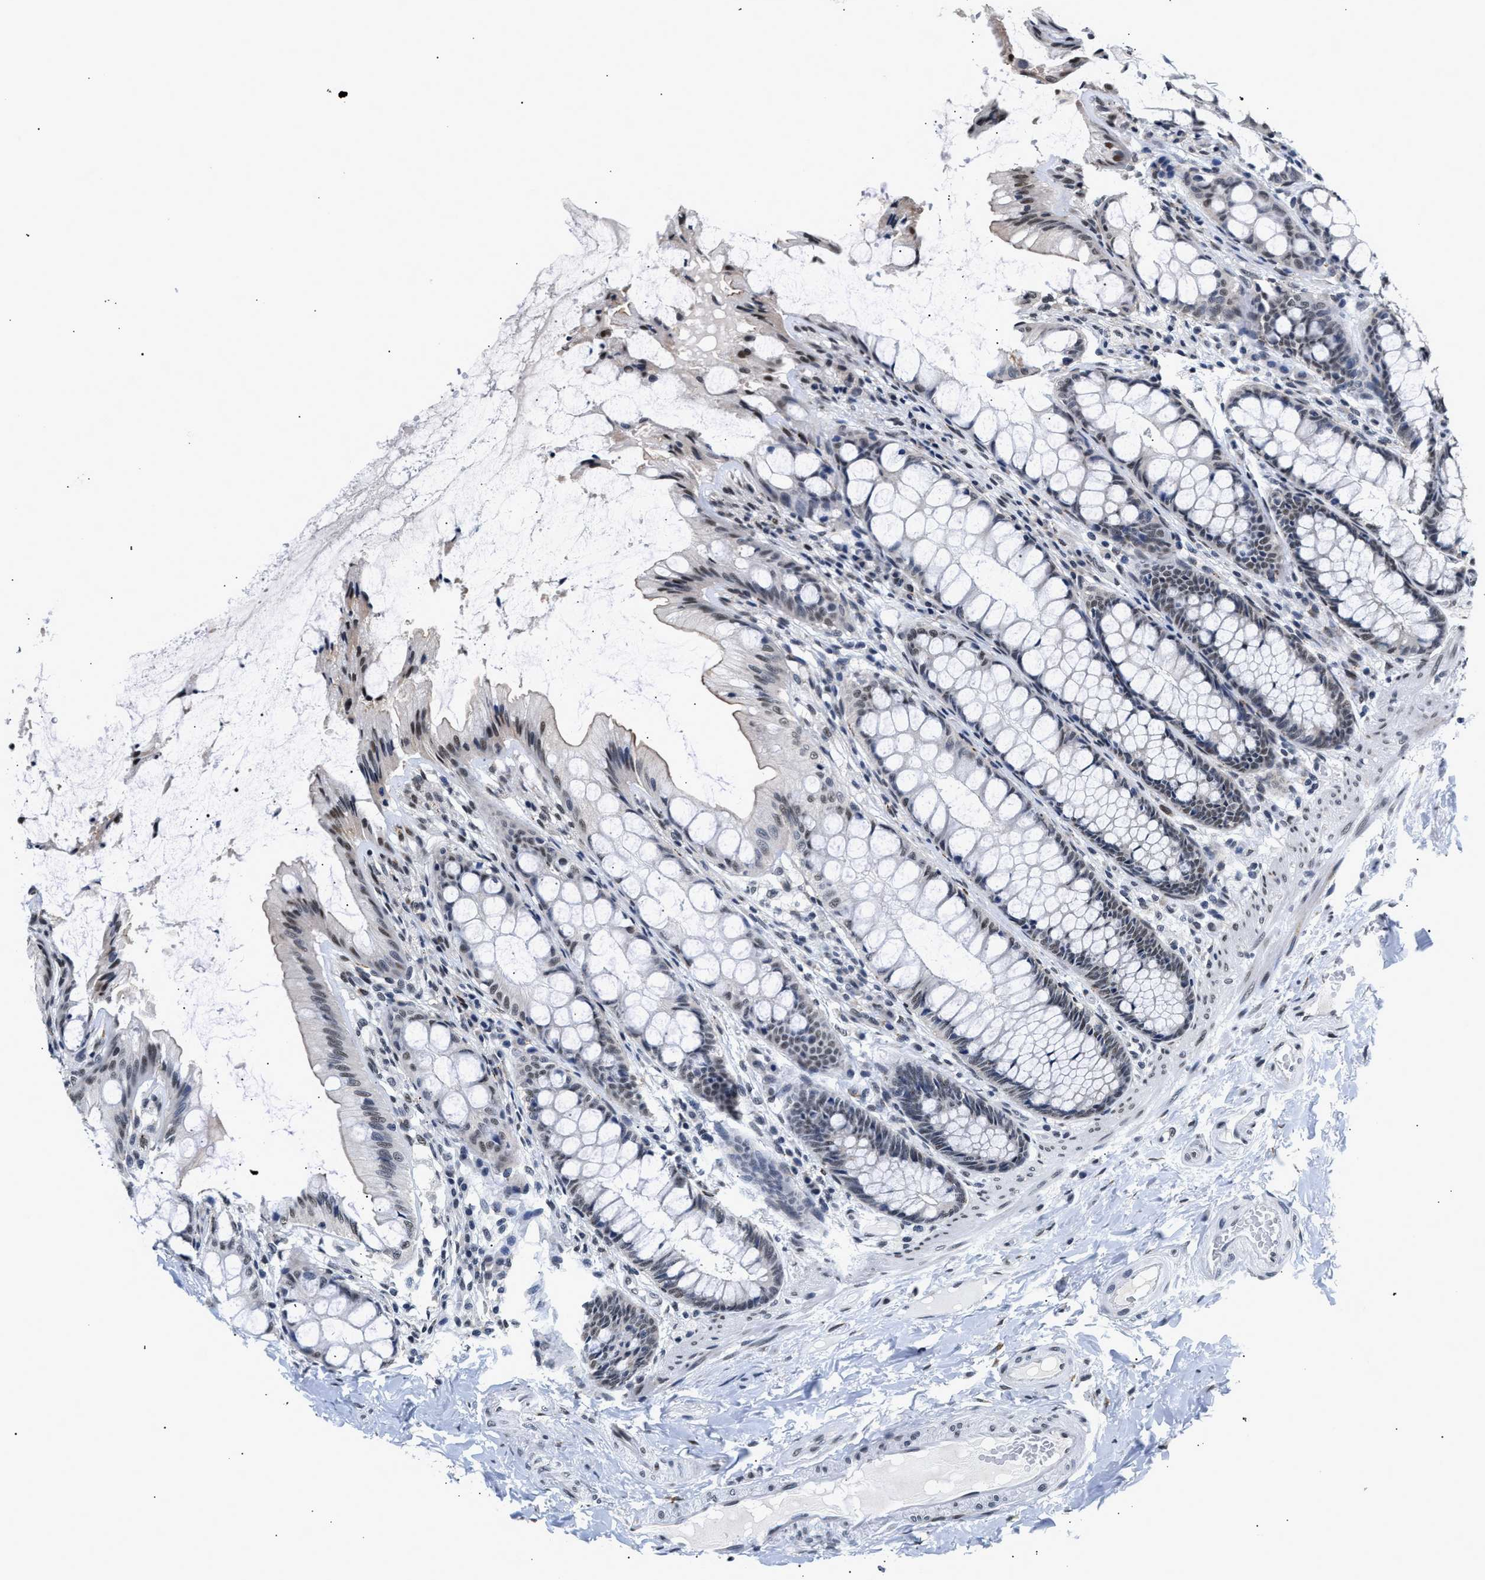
{"staining": {"intensity": "weak", "quantity": "25%-75%", "location": "nuclear"}, "tissue": "colon", "cell_type": "Endothelial cells", "image_type": "normal", "snomed": [{"axis": "morphology", "description": "Normal tissue, NOS"}, {"axis": "topography", "description": "Colon"}], "caption": "Brown immunohistochemical staining in benign colon shows weak nuclear expression in about 25%-75% of endothelial cells.", "gene": "THOC1", "patient": {"sex": "male", "age": 47}}